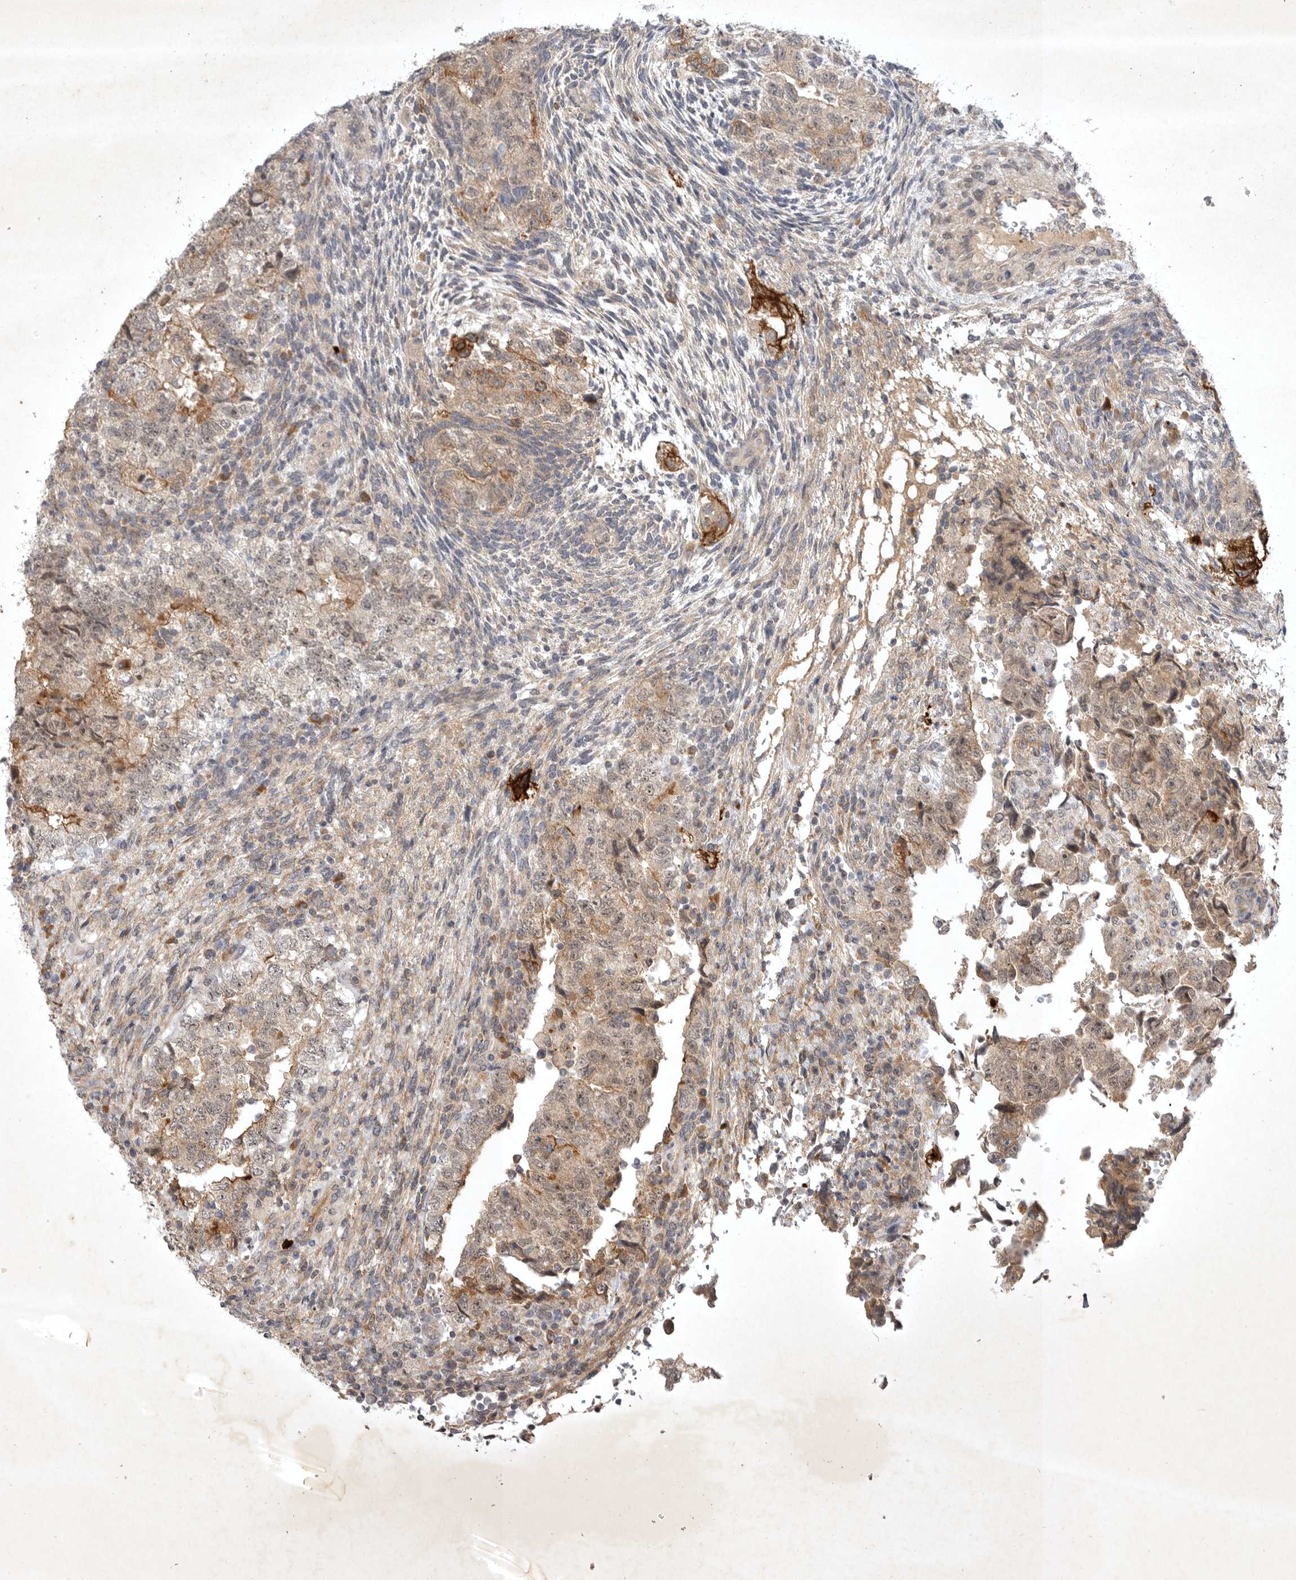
{"staining": {"intensity": "weak", "quantity": ">75%", "location": "cytoplasmic/membranous"}, "tissue": "testis cancer", "cell_type": "Tumor cells", "image_type": "cancer", "snomed": [{"axis": "morphology", "description": "Normal tissue, NOS"}, {"axis": "morphology", "description": "Carcinoma, Embryonal, NOS"}, {"axis": "topography", "description": "Testis"}], "caption": "Protein analysis of testis cancer (embryonal carcinoma) tissue exhibits weak cytoplasmic/membranous positivity in approximately >75% of tumor cells.", "gene": "PTPDC1", "patient": {"sex": "male", "age": 36}}